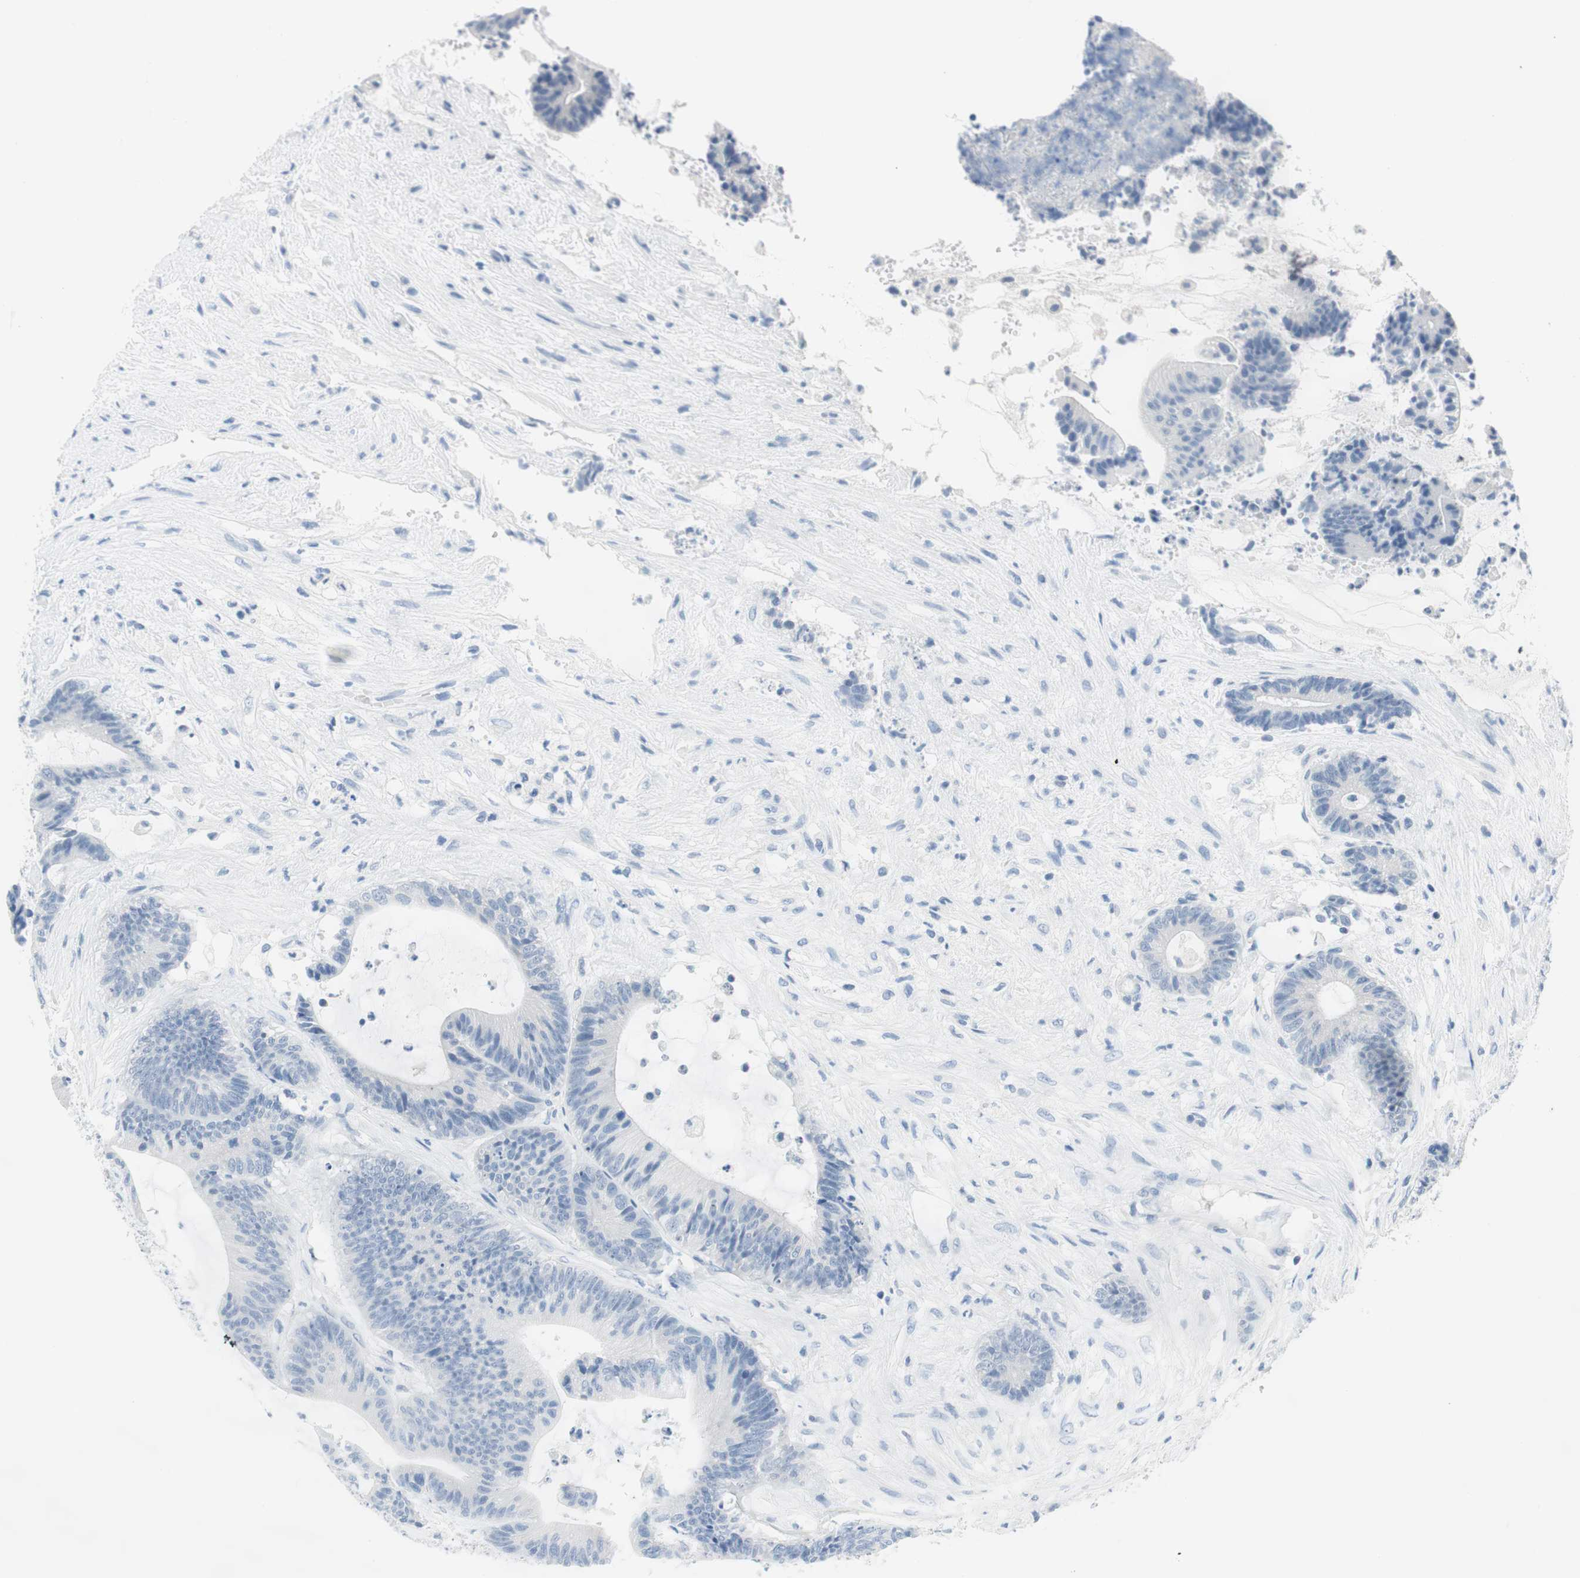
{"staining": {"intensity": "negative", "quantity": "none", "location": "none"}, "tissue": "colorectal cancer", "cell_type": "Tumor cells", "image_type": "cancer", "snomed": [{"axis": "morphology", "description": "Adenocarcinoma, NOS"}, {"axis": "topography", "description": "Colon"}], "caption": "DAB (3,3'-diaminobenzidine) immunohistochemical staining of human adenocarcinoma (colorectal) demonstrates no significant positivity in tumor cells.", "gene": "NFATC2", "patient": {"sex": "female", "age": 84}}